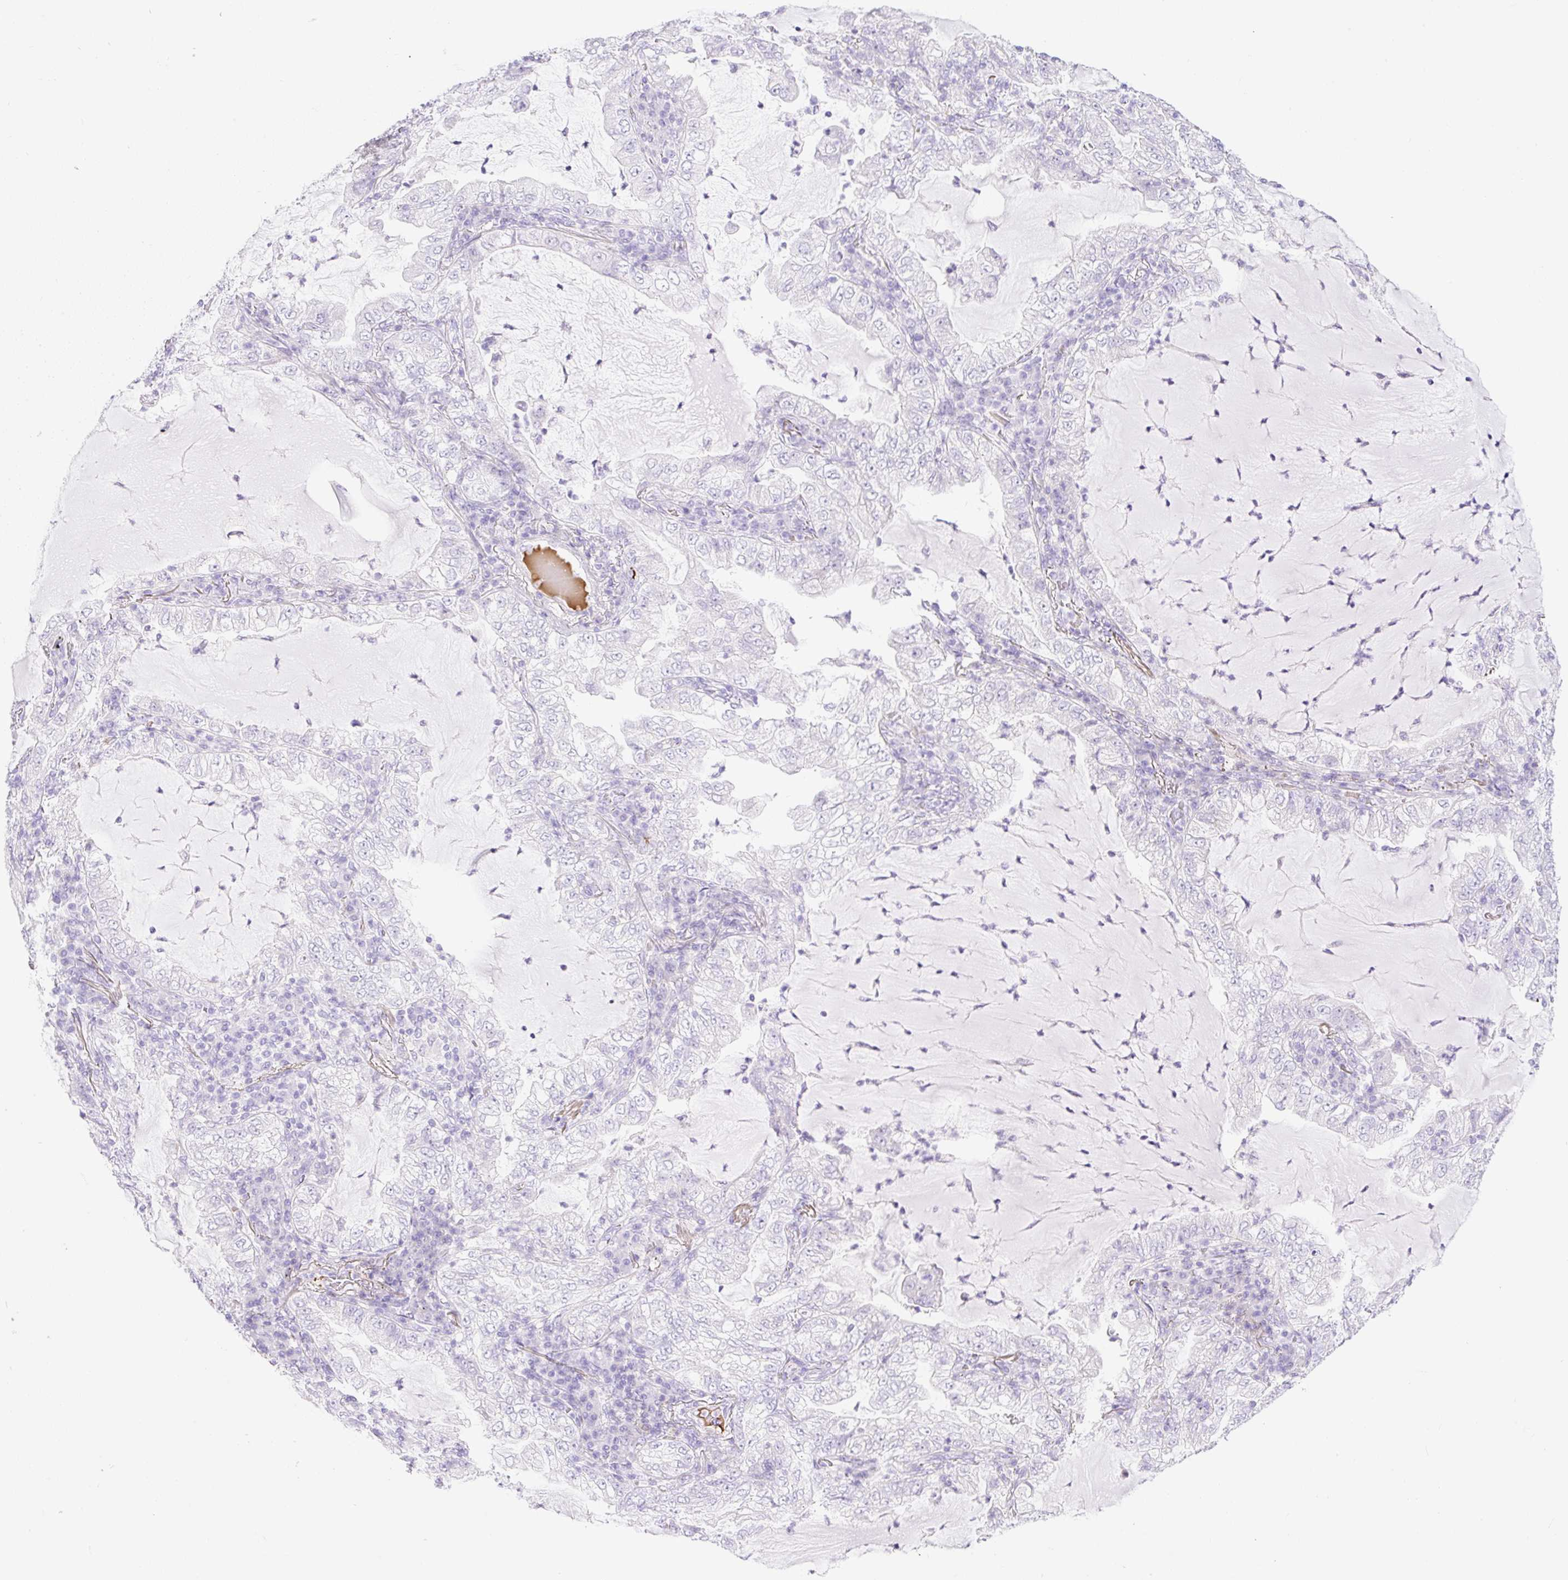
{"staining": {"intensity": "negative", "quantity": "none", "location": "none"}, "tissue": "lung cancer", "cell_type": "Tumor cells", "image_type": "cancer", "snomed": [{"axis": "morphology", "description": "Adenocarcinoma, NOS"}, {"axis": "topography", "description": "Lung"}], "caption": "This photomicrograph is of lung adenocarcinoma stained with immunohistochemistry (IHC) to label a protein in brown with the nuclei are counter-stained blue. There is no staining in tumor cells.", "gene": "CDX1", "patient": {"sex": "female", "age": 73}}